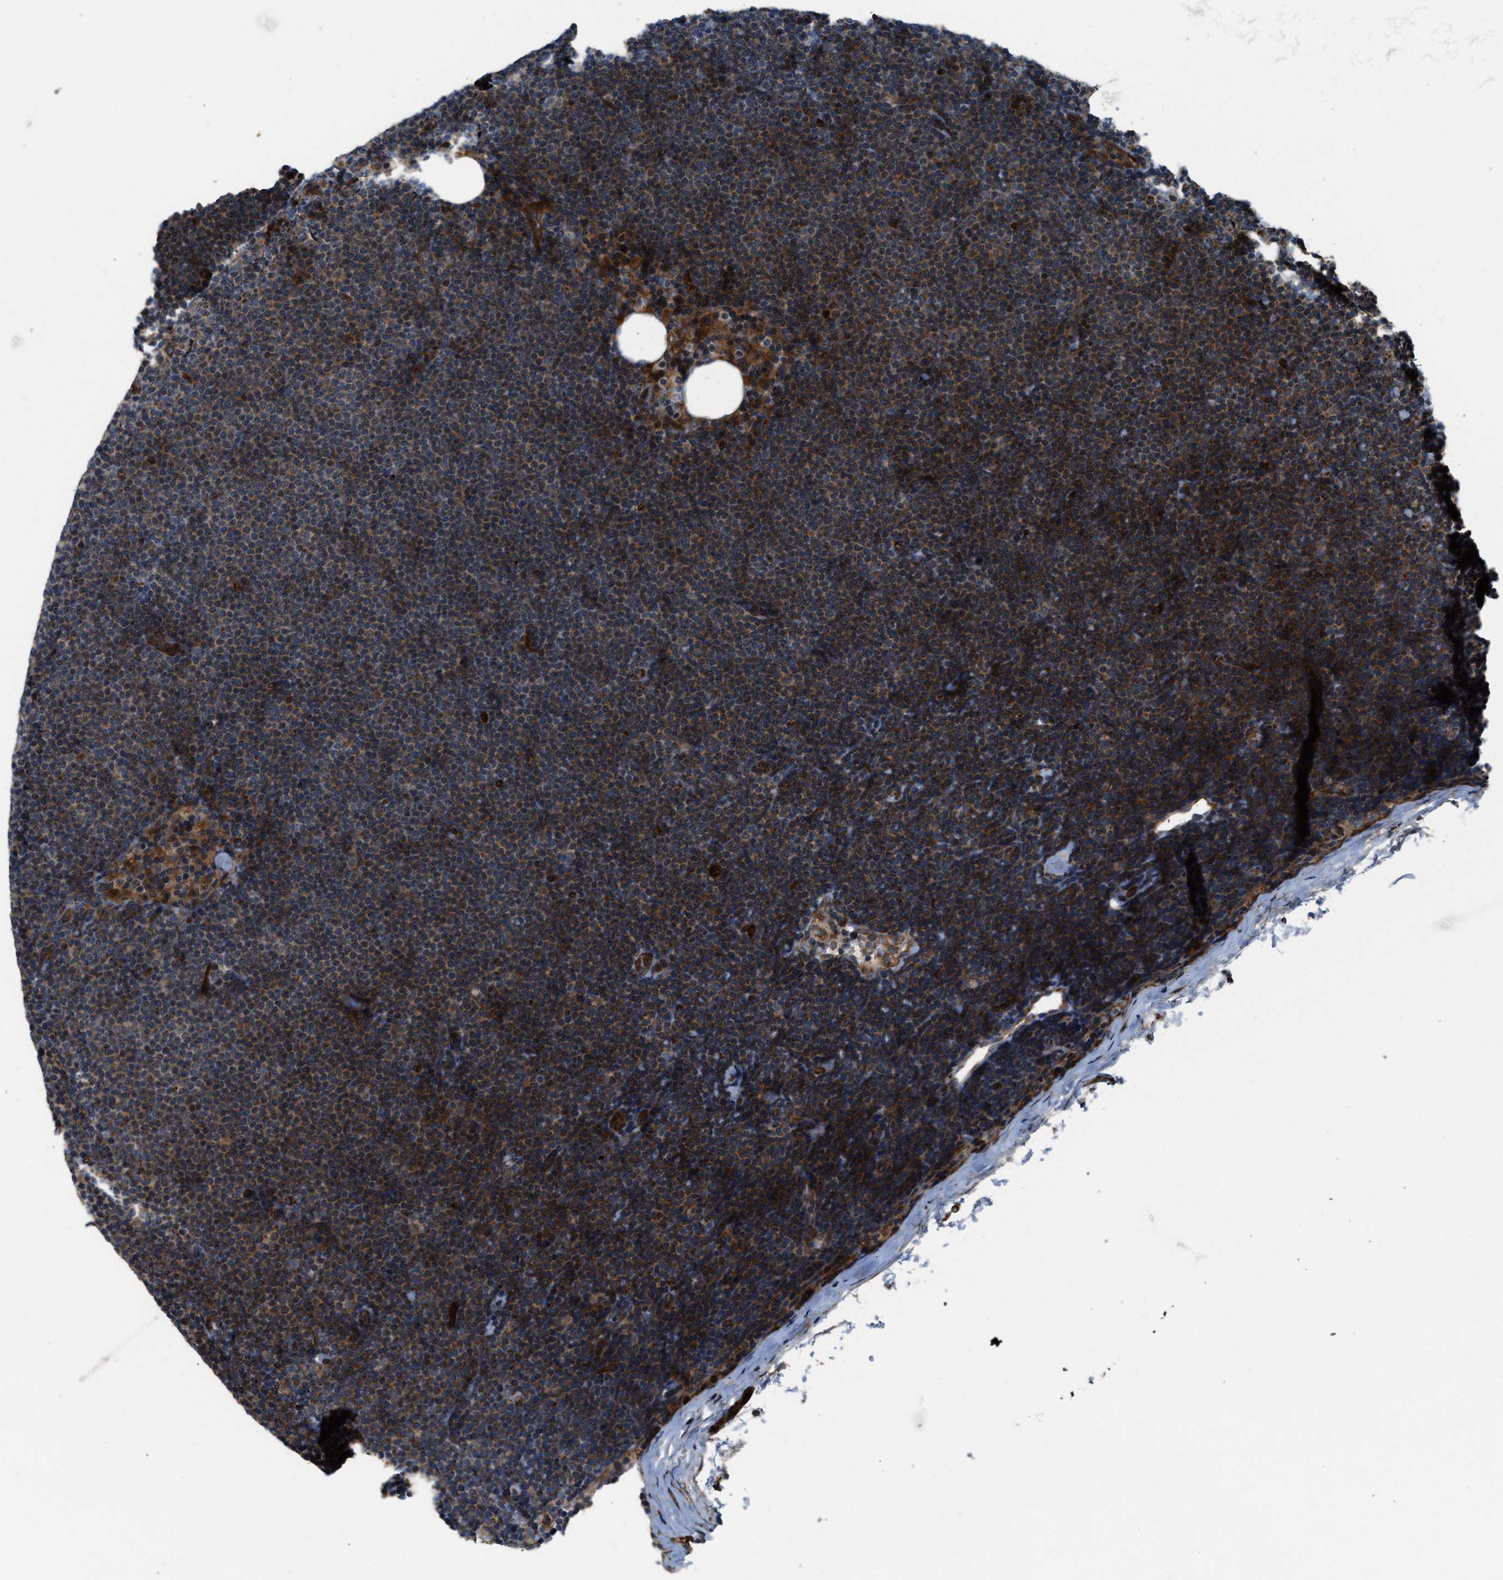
{"staining": {"intensity": "strong", "quantity": ">75%", "location": "cytoplasmic/membranous"}, "tissue": "lymphoma", "cell_type": "Tumor cells", "image_type": "cancer", "snomed": [{"axis": "morphology", "description": "Malignant lymphoma, non-Hodgkin's type, Low grade"}, {"axis": "topography", "description": "Lymph node"}], "caption": "Immunohistochemistry (DAB) staining of human lymphoma demonstrates strong cytoplasmic/membranous protein staining in approximately >75% of tumor cells.", "gene": "GSDME", "patient": {"sex": "female", "age": 53}}